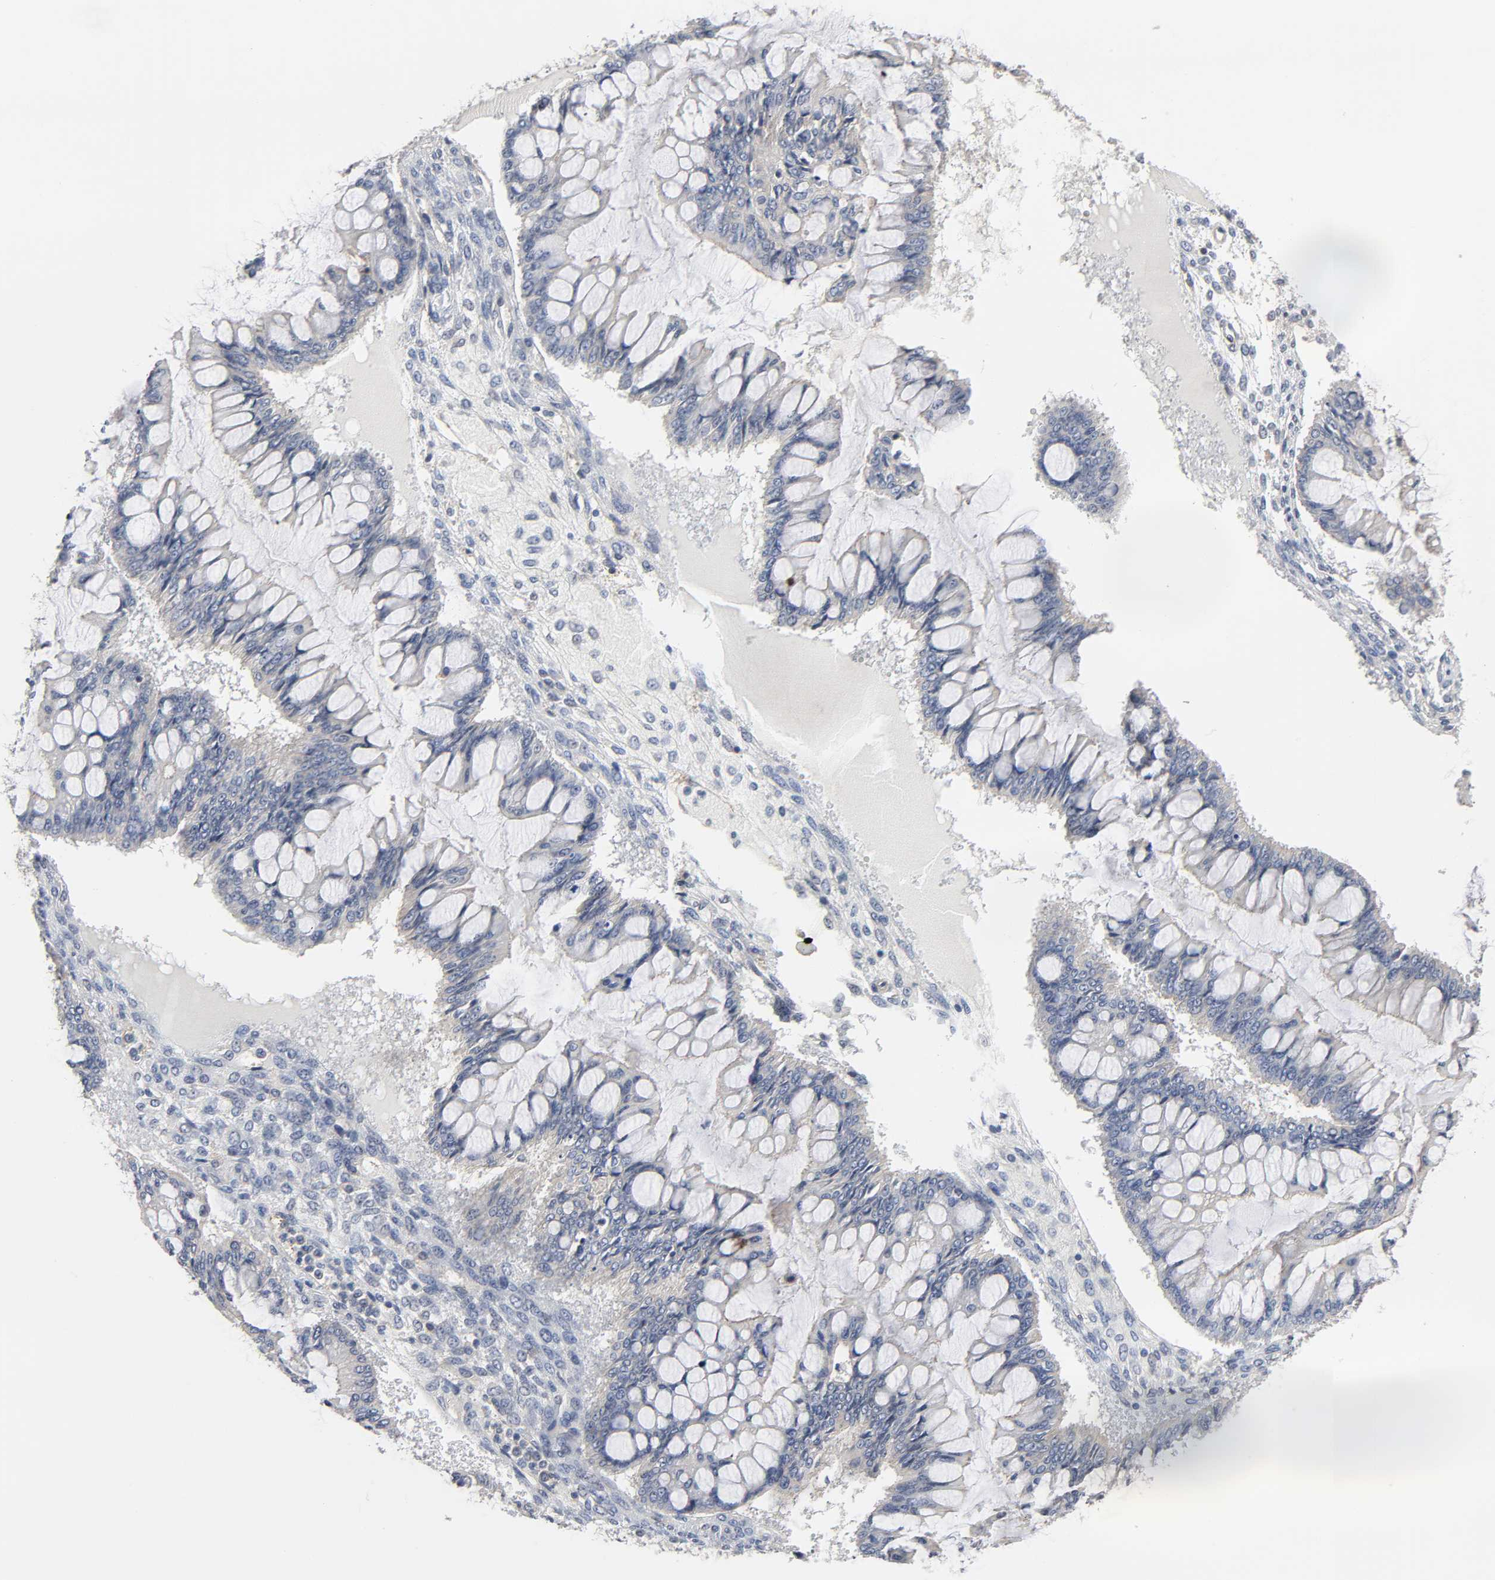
{"staining": {"intensity": "weak", "quantity": "<25%", "location": "cytoplasmic/membranous"}, "tissue": "ovarian cancer", "cell_type": "Tumor cells", "image_type": "cancer", "snomed": [{"axis": "morphology", "description": "Cystadenocarcinoma, mucinous, NOS"}, {"axis": "topography", "description": "Ovary"}], "caption": "IHC of human mucinous cystadenocarcinoma (ovarian) reveals no expression in tumor cells.", "gene": "DDX10", "patient": {"sex": "female", "age": 73}}